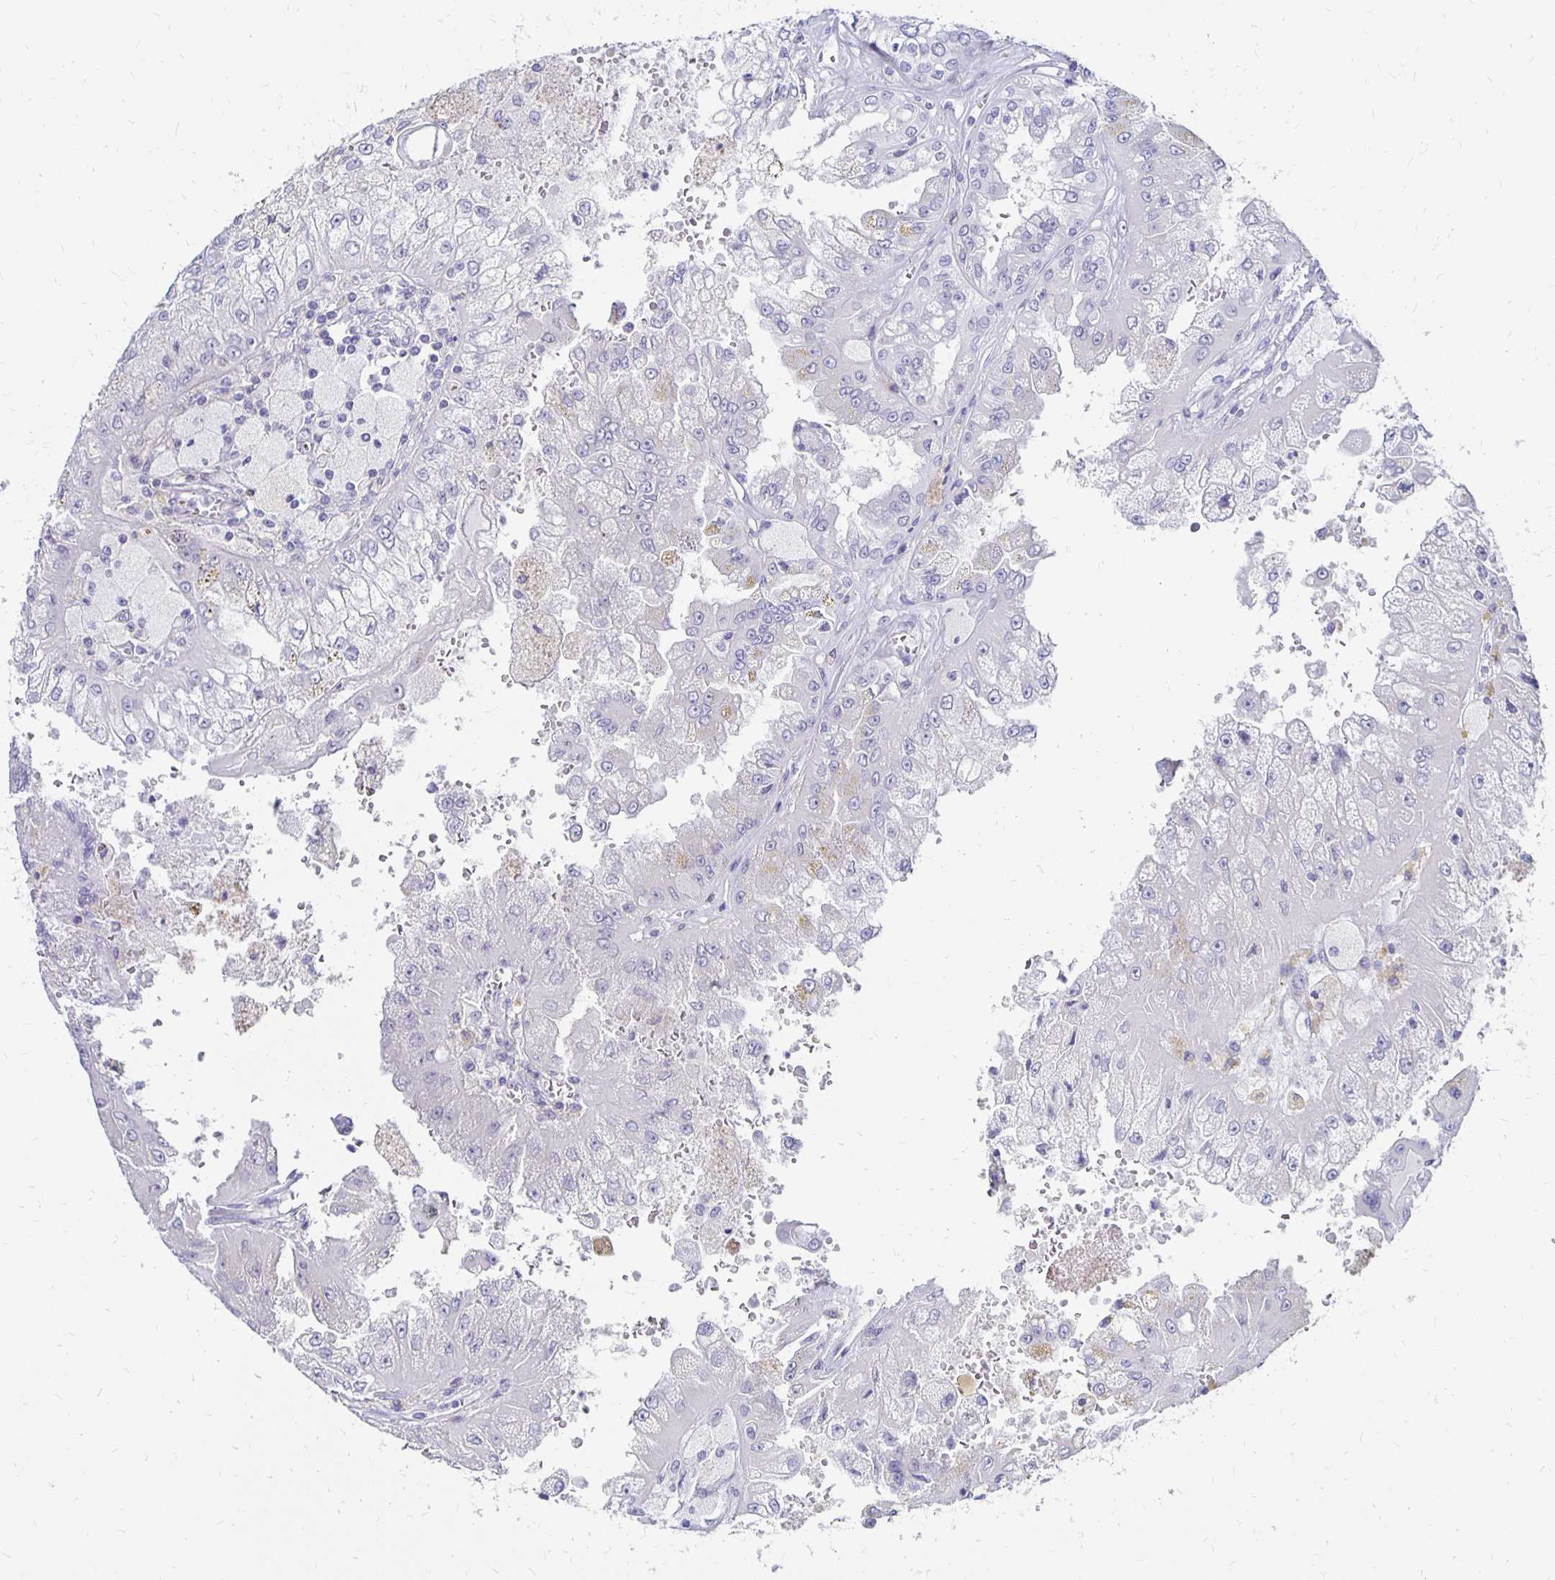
{"staining": {"intensity": "negative", "quantity": "none", "location": "none"}, "tissue": "renal cancer", "cell_type": "Tumor cells", "image_type": "cancer", "snomed": [{"axis": "morphology", "description": "Adenocarcinoma, NOS"}, {"axis": "topography", "description": "Kidney"}], "caption": "Human renal cancer (adenocarcinoma) stained for a protein using immunohistochemistry shows no positivity in tumor cells.", "gene": "SYT2", "patient": {"sex": "male", "age": 58}}